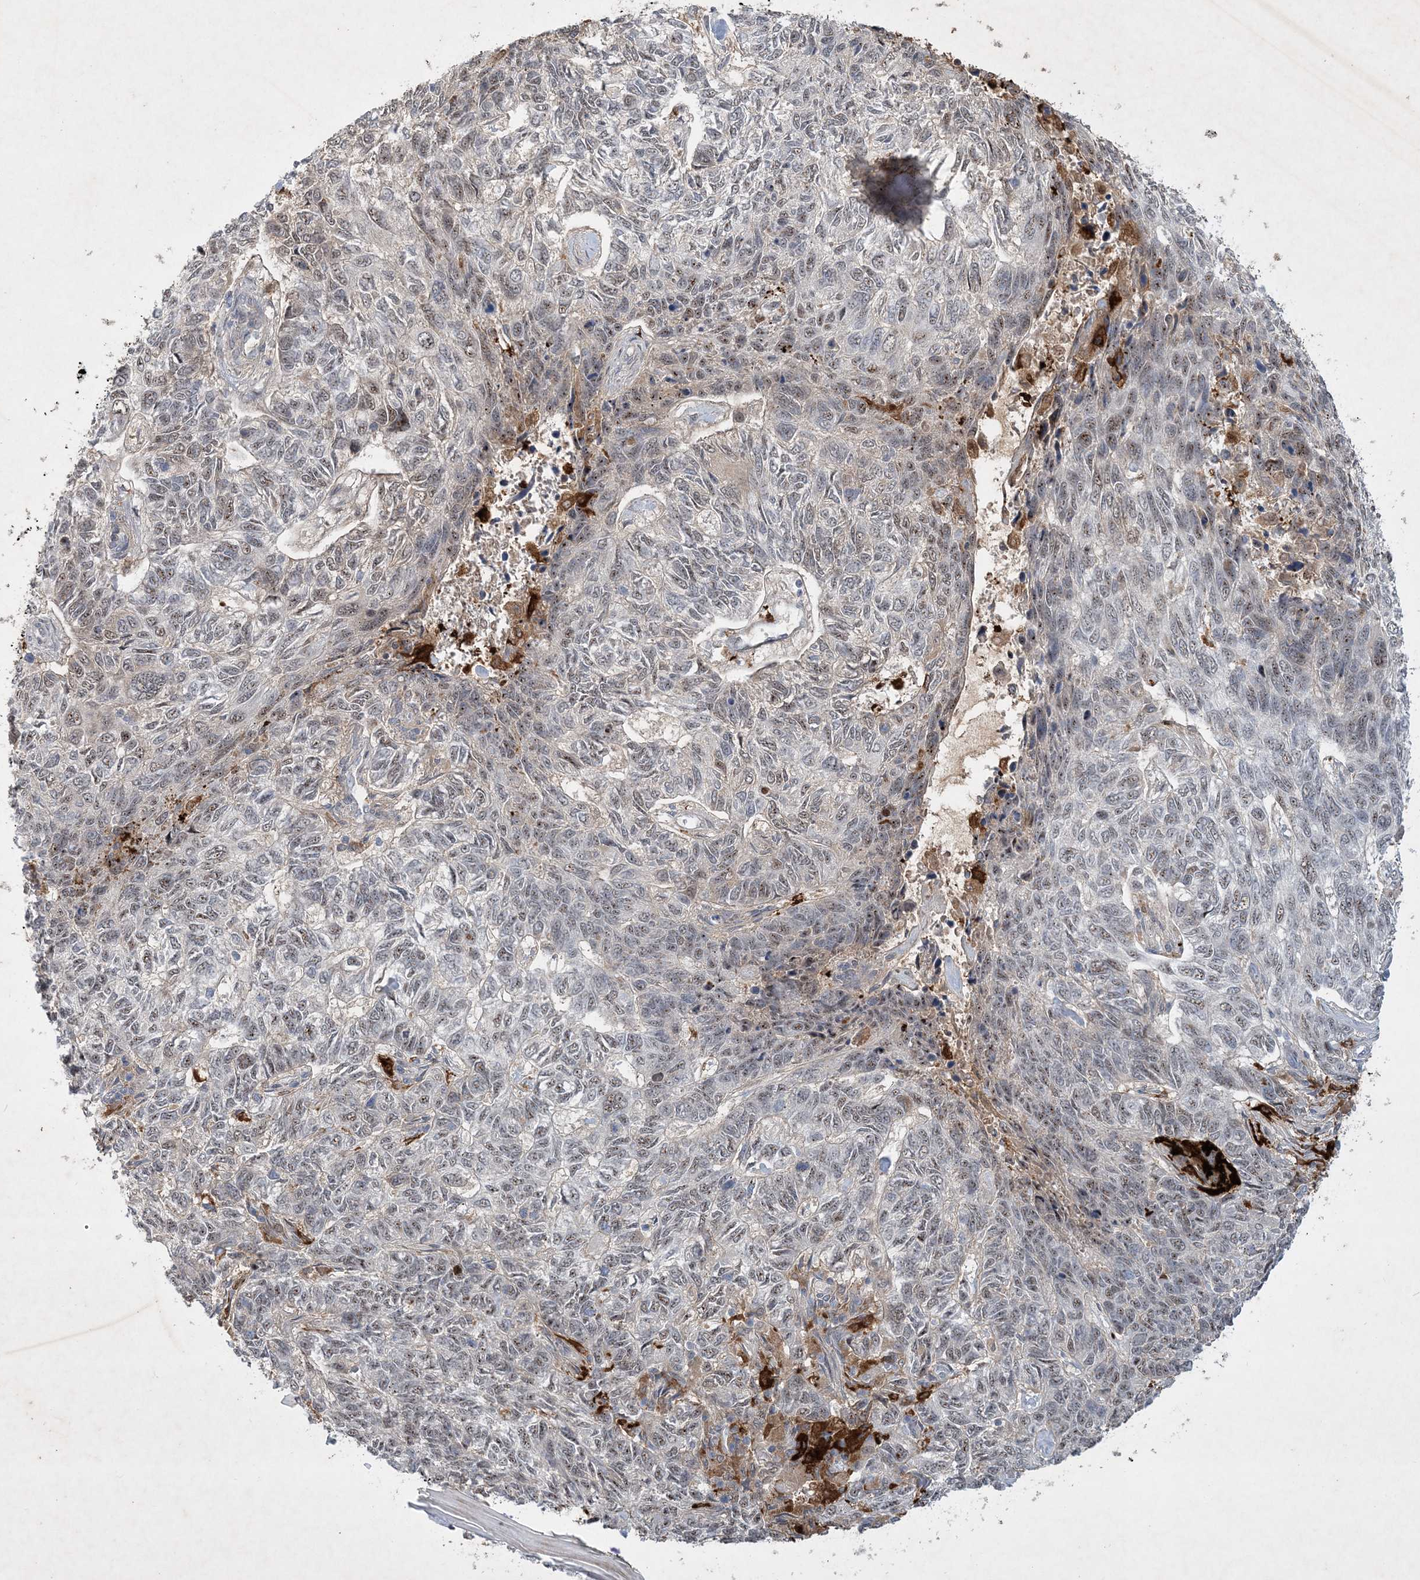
{"staining": {"intensity": "weak", "quantity": "25%-75%", "location": "nuclear"}, "tissue": "skin cancer", "cell_type": "Tumor cells", "image_type": "cancer", "snomed": [{"axis": "morphology", "description": "Basal cell carcinoma"}, {"axis": "topography", "description": "Skin"}], "caption": "This is an image of IHC staining of skin cancer (basal cell carcinoma), which shows weak staining in the nuclear of tumor cells.", "gene": "THG1L", "patient": {"sex": "female", "age": 65}}